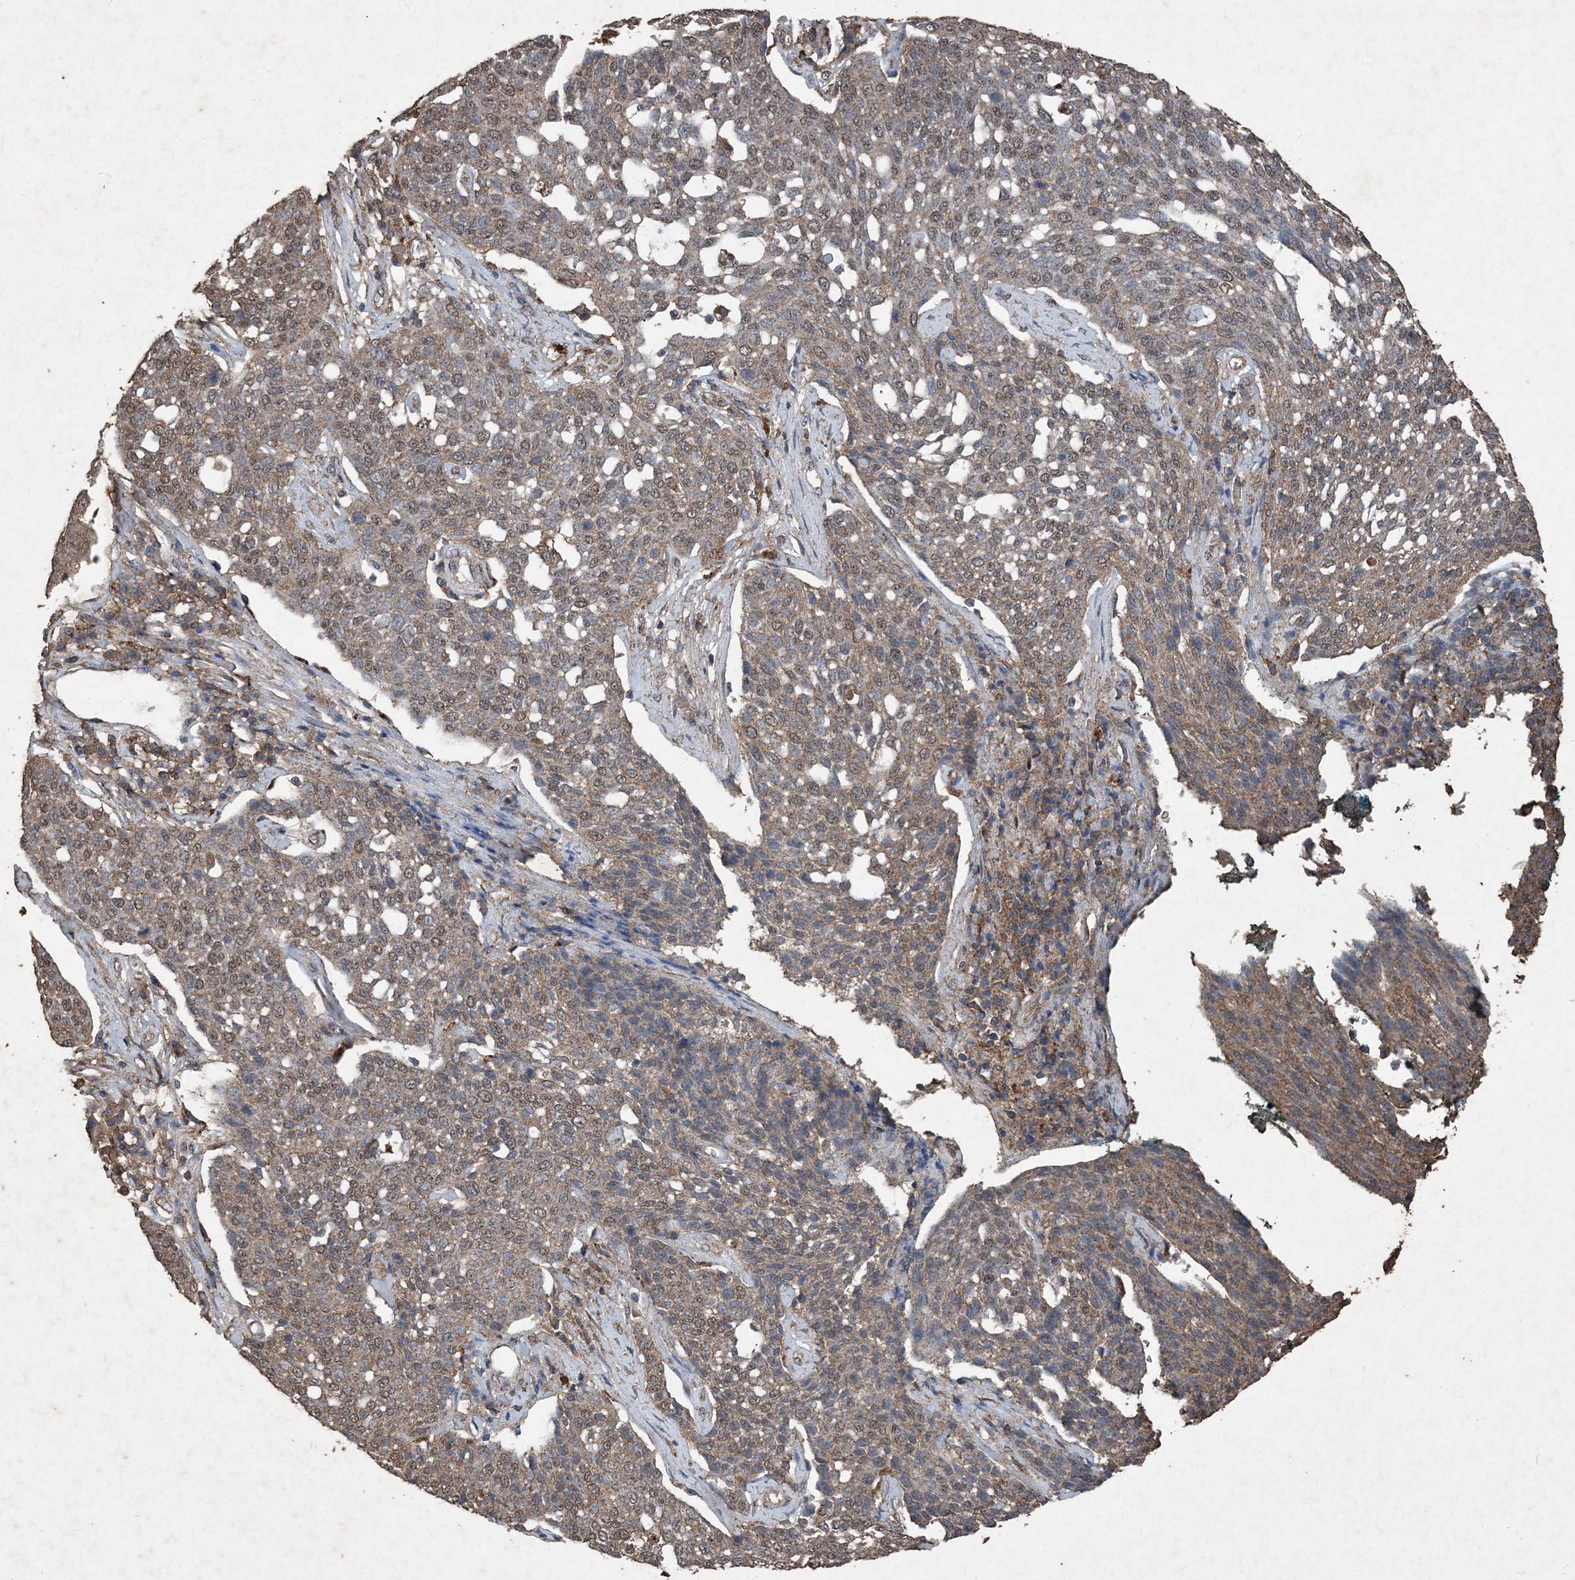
{"staining": {"intensity": "moderate", "quantity": "25%-75%", "location": "cytoplasmic/membranous"}, "tissue": "cervical cancer", "cell_type": "Tumor cells", "image_type": "cancer", "snomed": [{"axis": "morphology", "description": "Squamous cell carcinoma, NOS"}, {"axis": "topography", "description": "Cervix"}], "caption": "Cervical cancer tissue displays moderate cytoplasmic/membranous expression in approximately 25%-75% of tumor cells Using DAB (brown) and hematoxylin (blue) stains, captured at high magnification using brightfield microscopy.", "gene": "FCN3", "patient": {"sex": "female", "age": 34}}